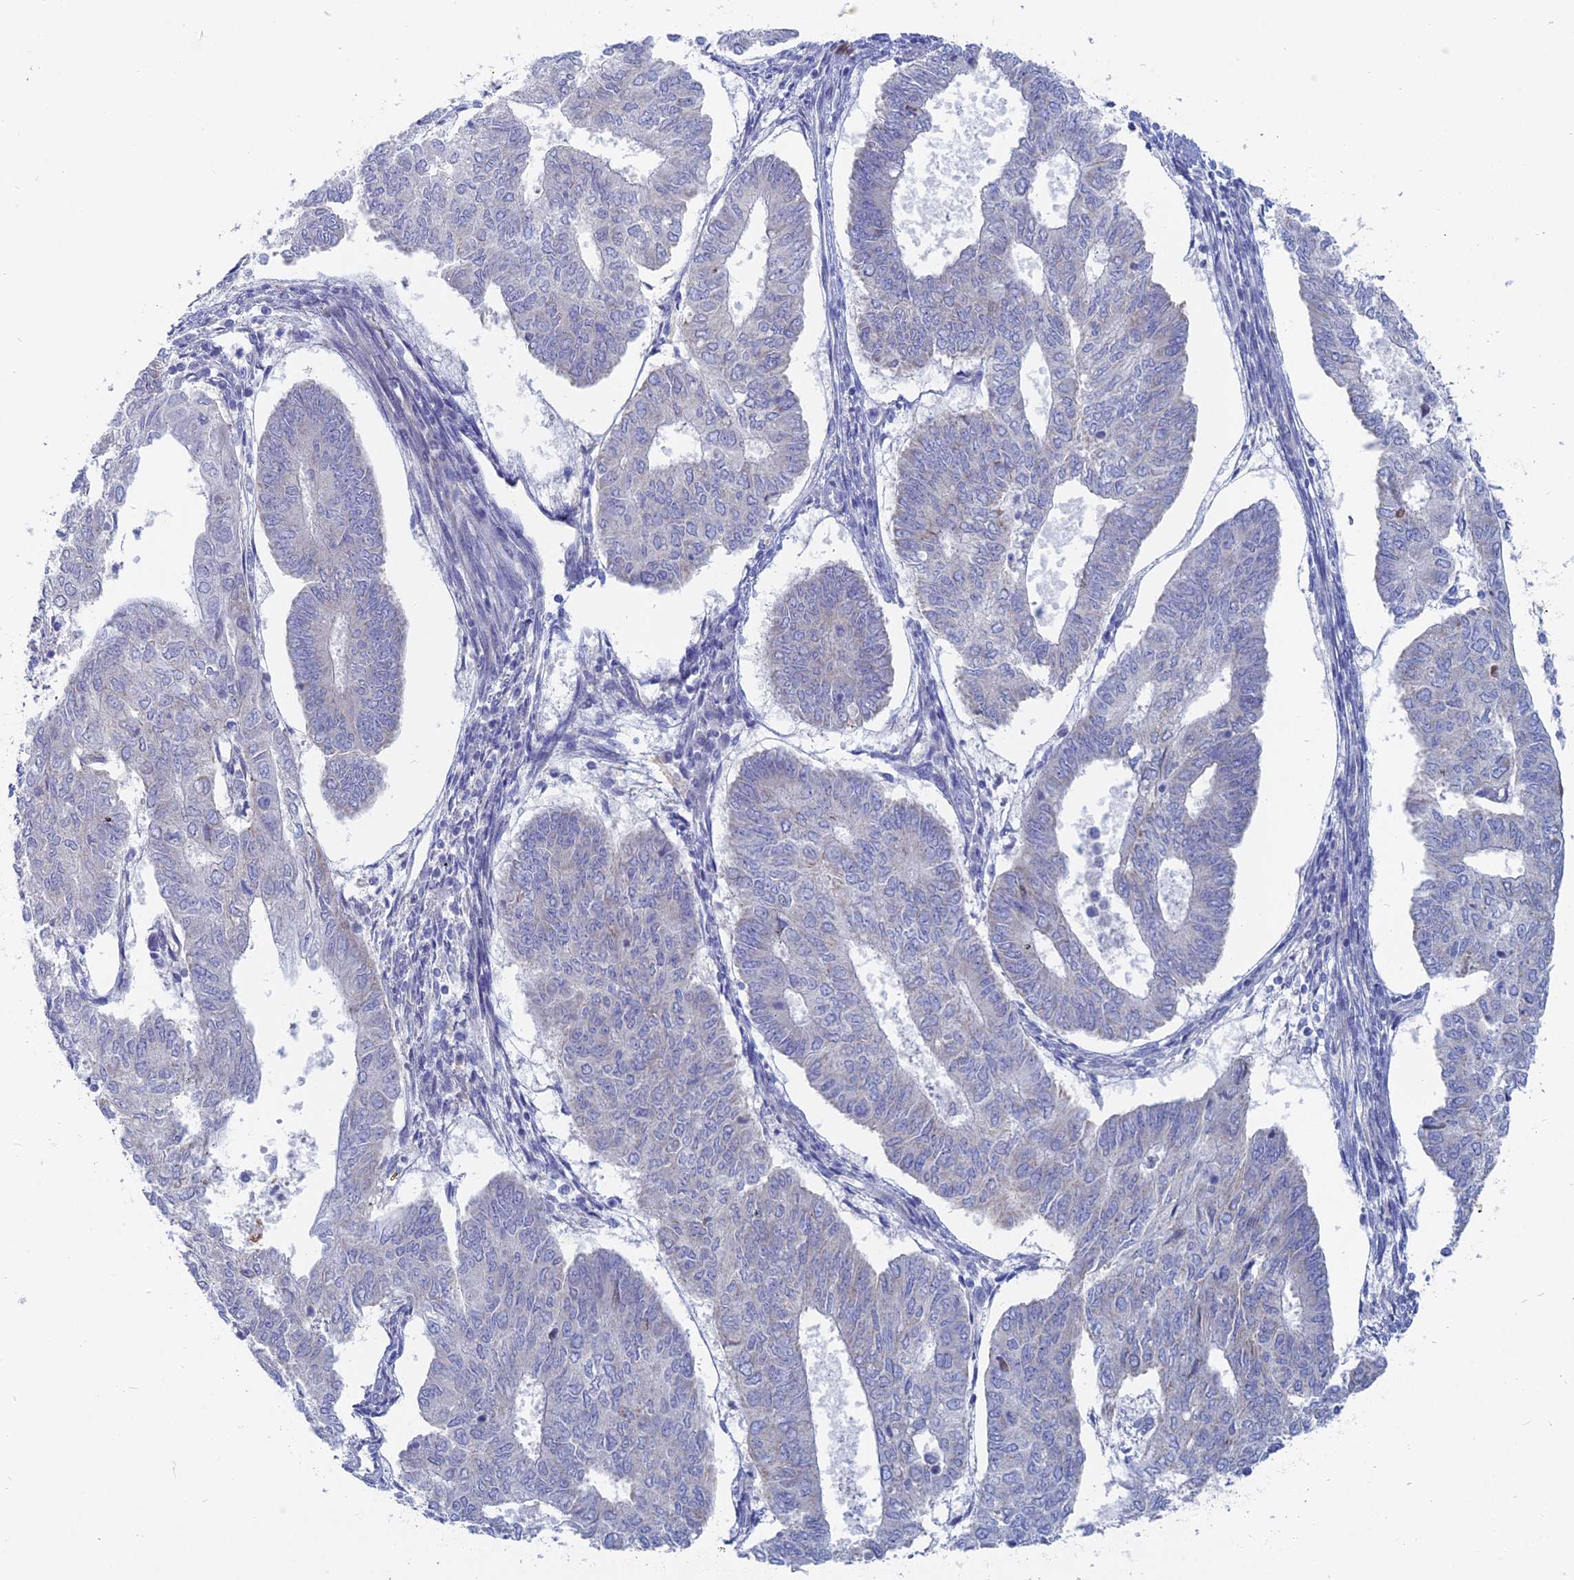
{"staining": {"intensity": "weak", "quantity": "<25%", "location": "cytoplasmic/membranous"}, "tissue": "endometrial cancer", "cell_type": "Tumor cells", "image_type": "cancer", "snomed": [{"axis": "morphology", "description": "Adenocarcinoma, NOS"}, {"axis": "topography", "description": "Endometrium"}], "caption": "High power microscopy photomicrograph of an IHC photomicrograph of adenocarcinoma (endometrial), revealing no significant staining in tumor cells. (DAB (3,3'-diaminobenzidine) IHC, high magnification).", "gene": "TBC1D30", "patient": {"sex": "female", "age": 68}}